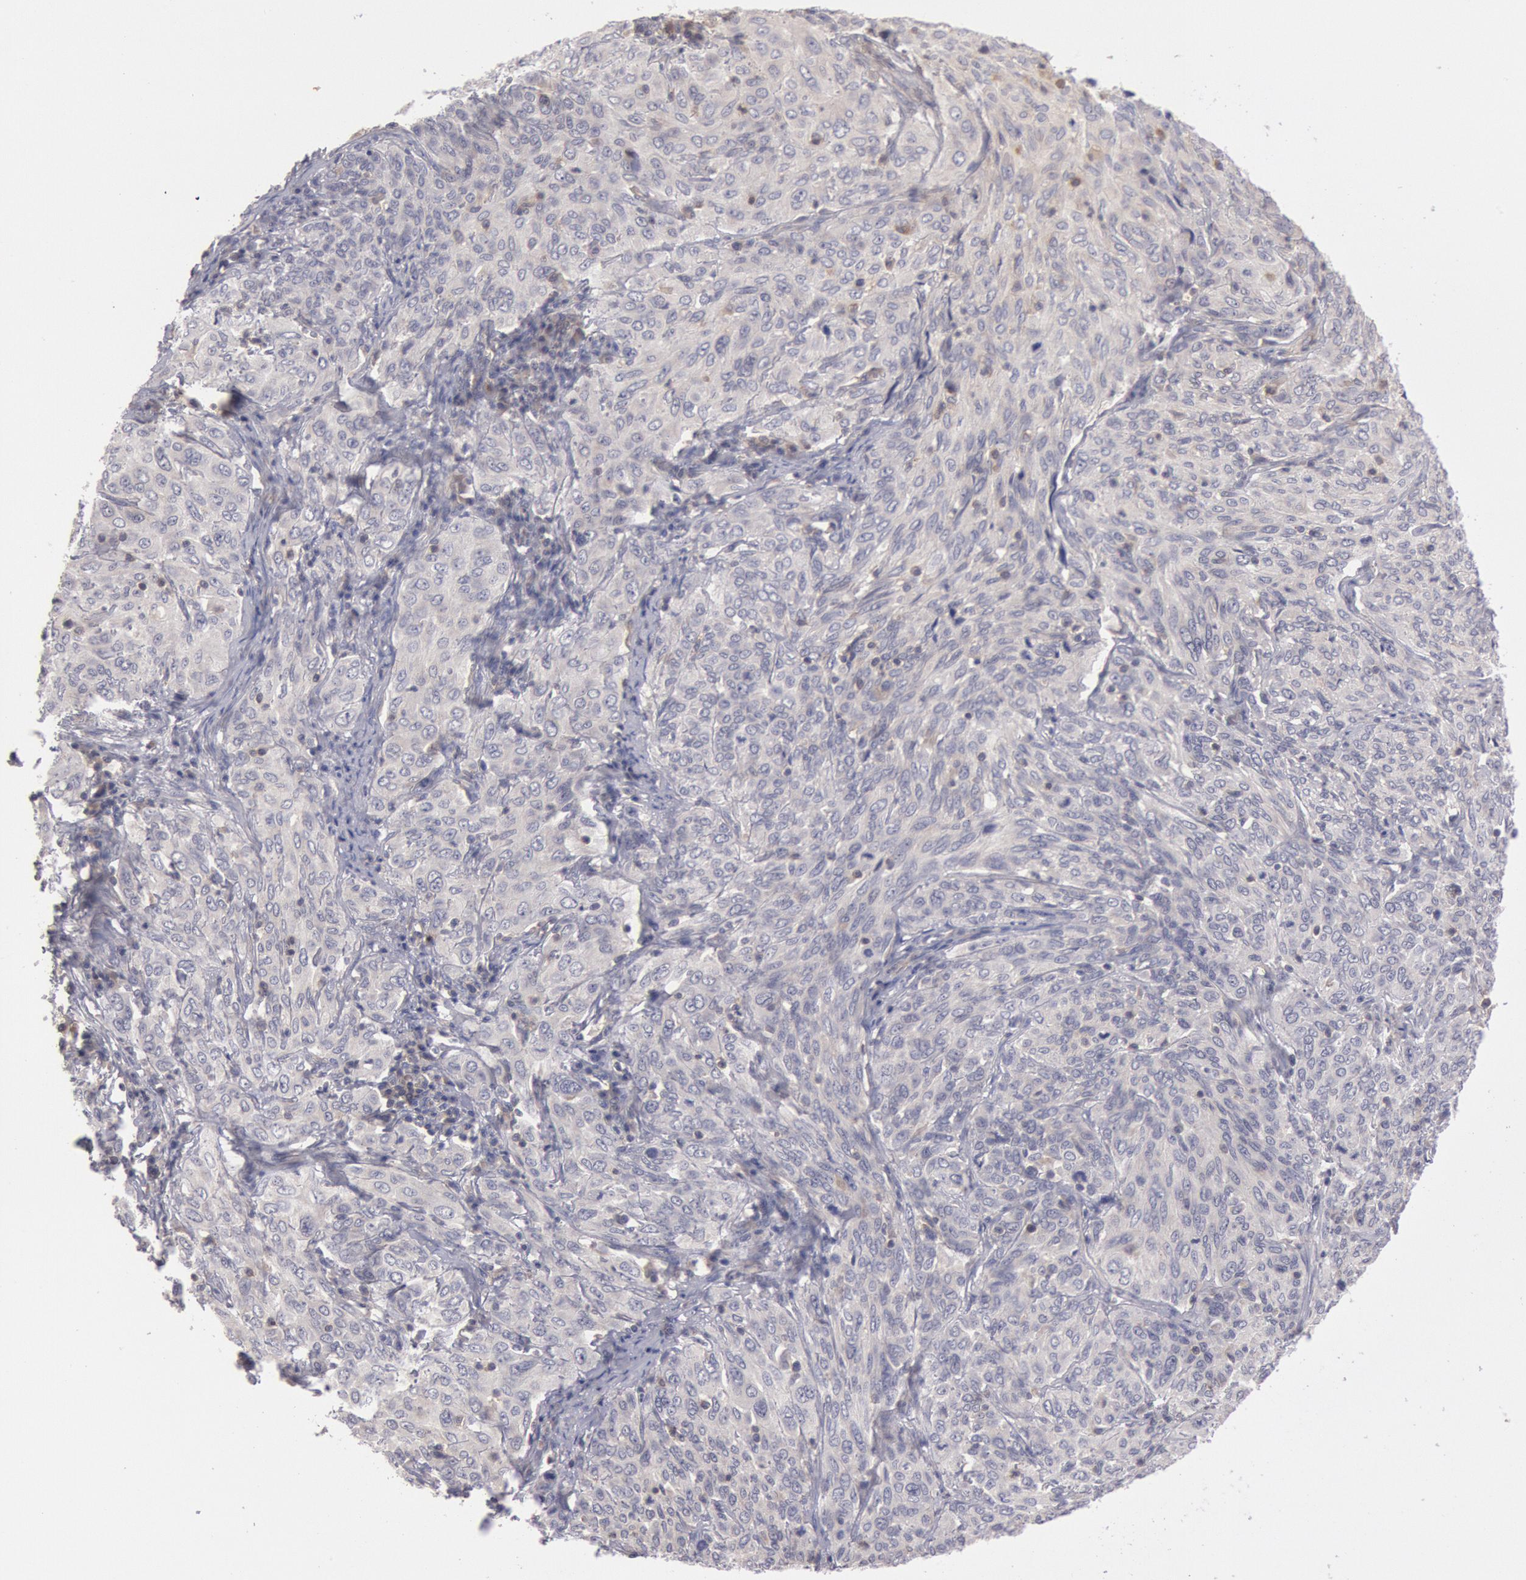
{"staining": {"intensity": "negative", "quantity": "none", "location": "none"}, "tissue": "cervical cancer", "cell_type": "Tumor cells", "image_type": "cancer", "snomed": [{"axis": "morphology", "description": "Squamous cell carcinoma, NOS"}, {"axis": "topography", "description": "Cervix"}], "caption": "Immunohistochemistry (IHC) histopathology image of human squamous cell carcinoma (cervical) stained for a protein (brown), which shows no staining in tumor cells. Nuclei are stained in blue.", "gene": "PIK3R1", "patient": {"sex": "female", "age": 38}}